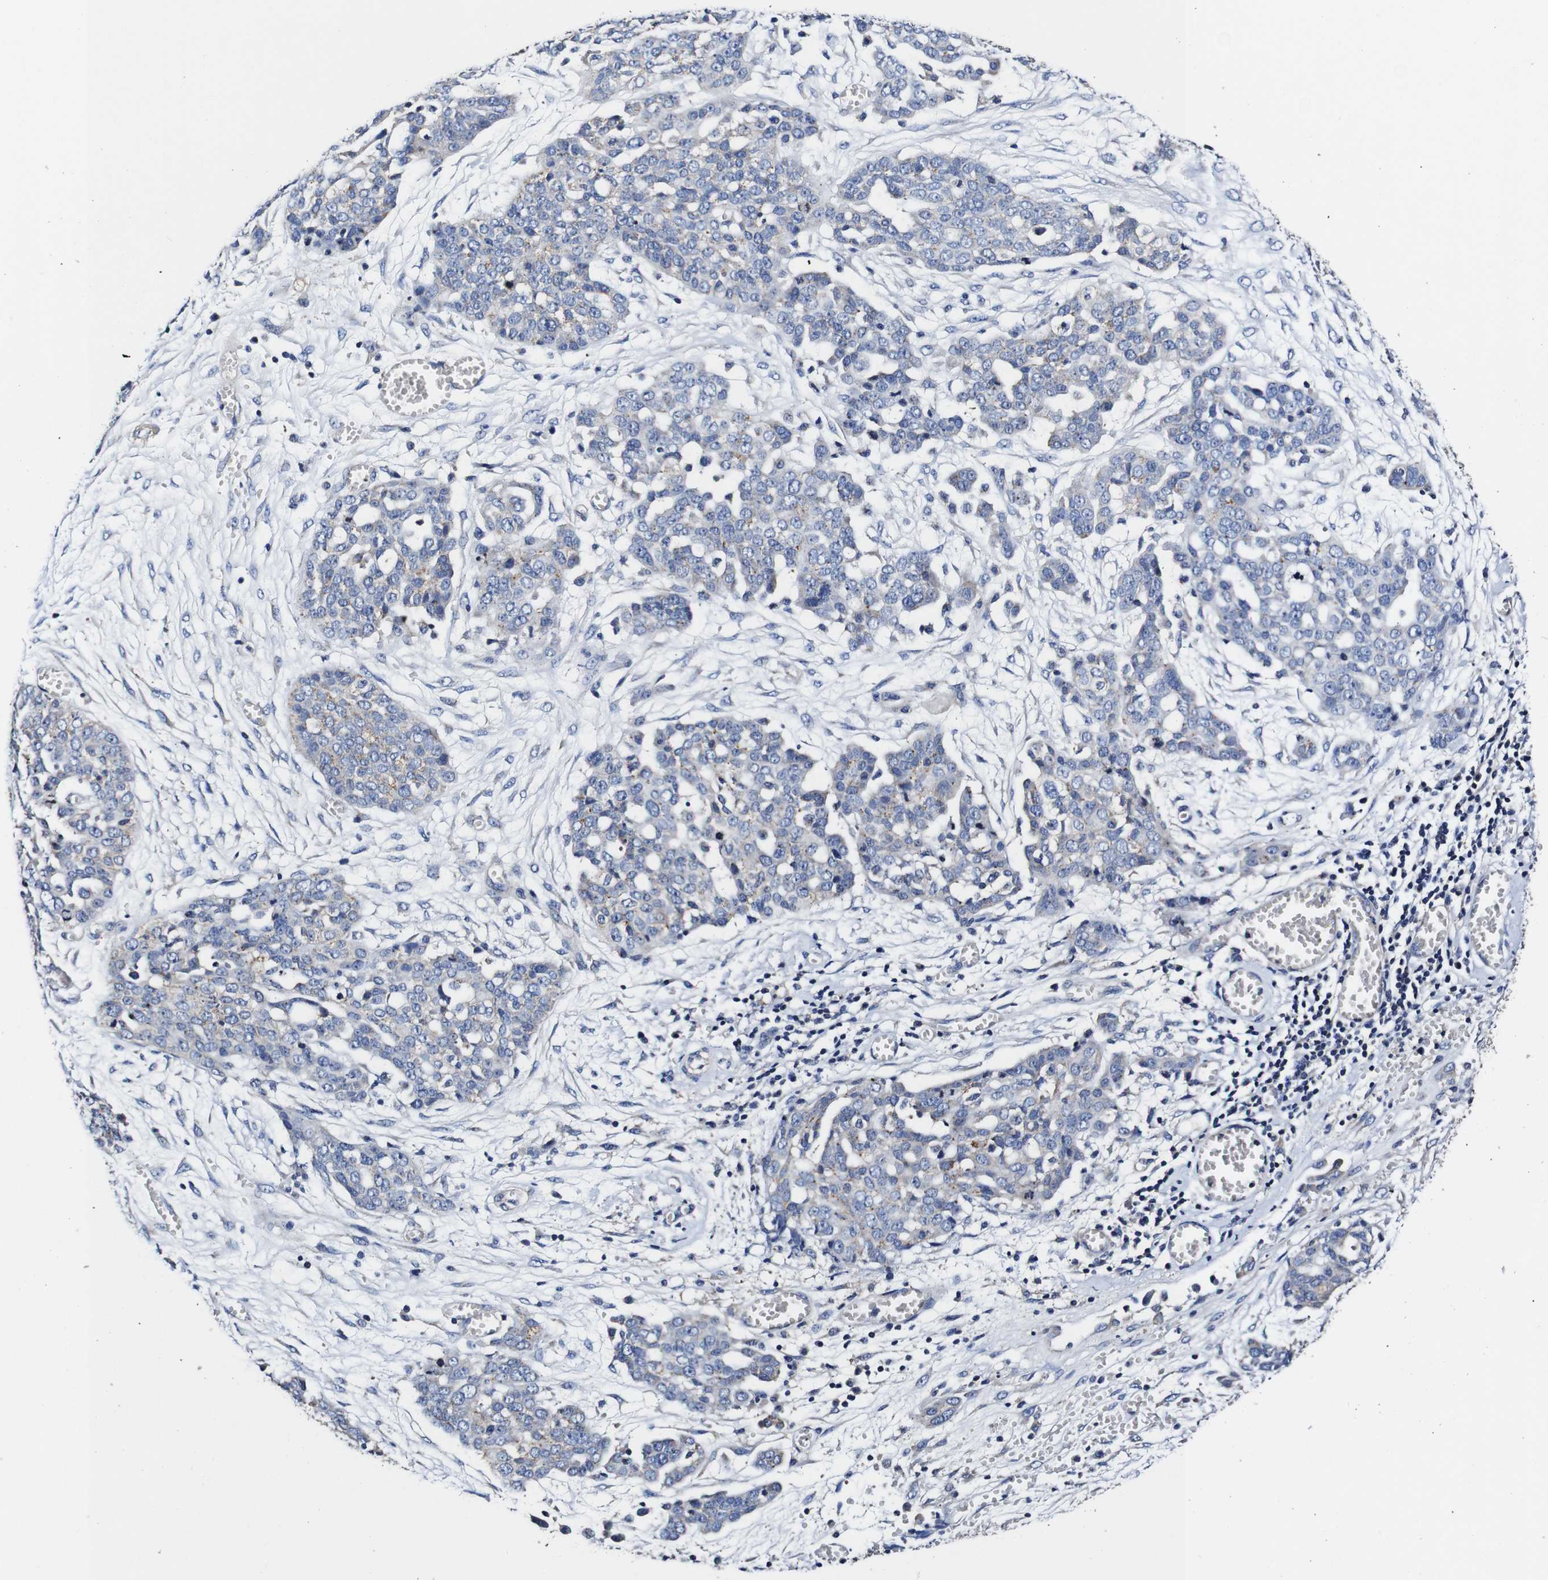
{"staining": {"intensity": "weak", "quantity": "<25%", "location": "cytoplasmic/membranous"}, "tissue": "ovarian cancer", "cell_type": "Tumor cells", "image_type": "cancer", "snomed": [{"axis": "morphology", "description": "Cystadenocarcinoma, serous, NOS"}, {"axis": "topography", "description": "Soft tissue"}, {"axis": "topography", "description": "Ovary"}], "caption": "Immunohistochemistry (IHC) photomicrograph of human serous cystadenocarcinoma (ovarian) stained for a protein (brown), which shows no staining in tumor cells.", "gene": "PDCD6IP", "patient": {"sex": "female", "age": 57}}